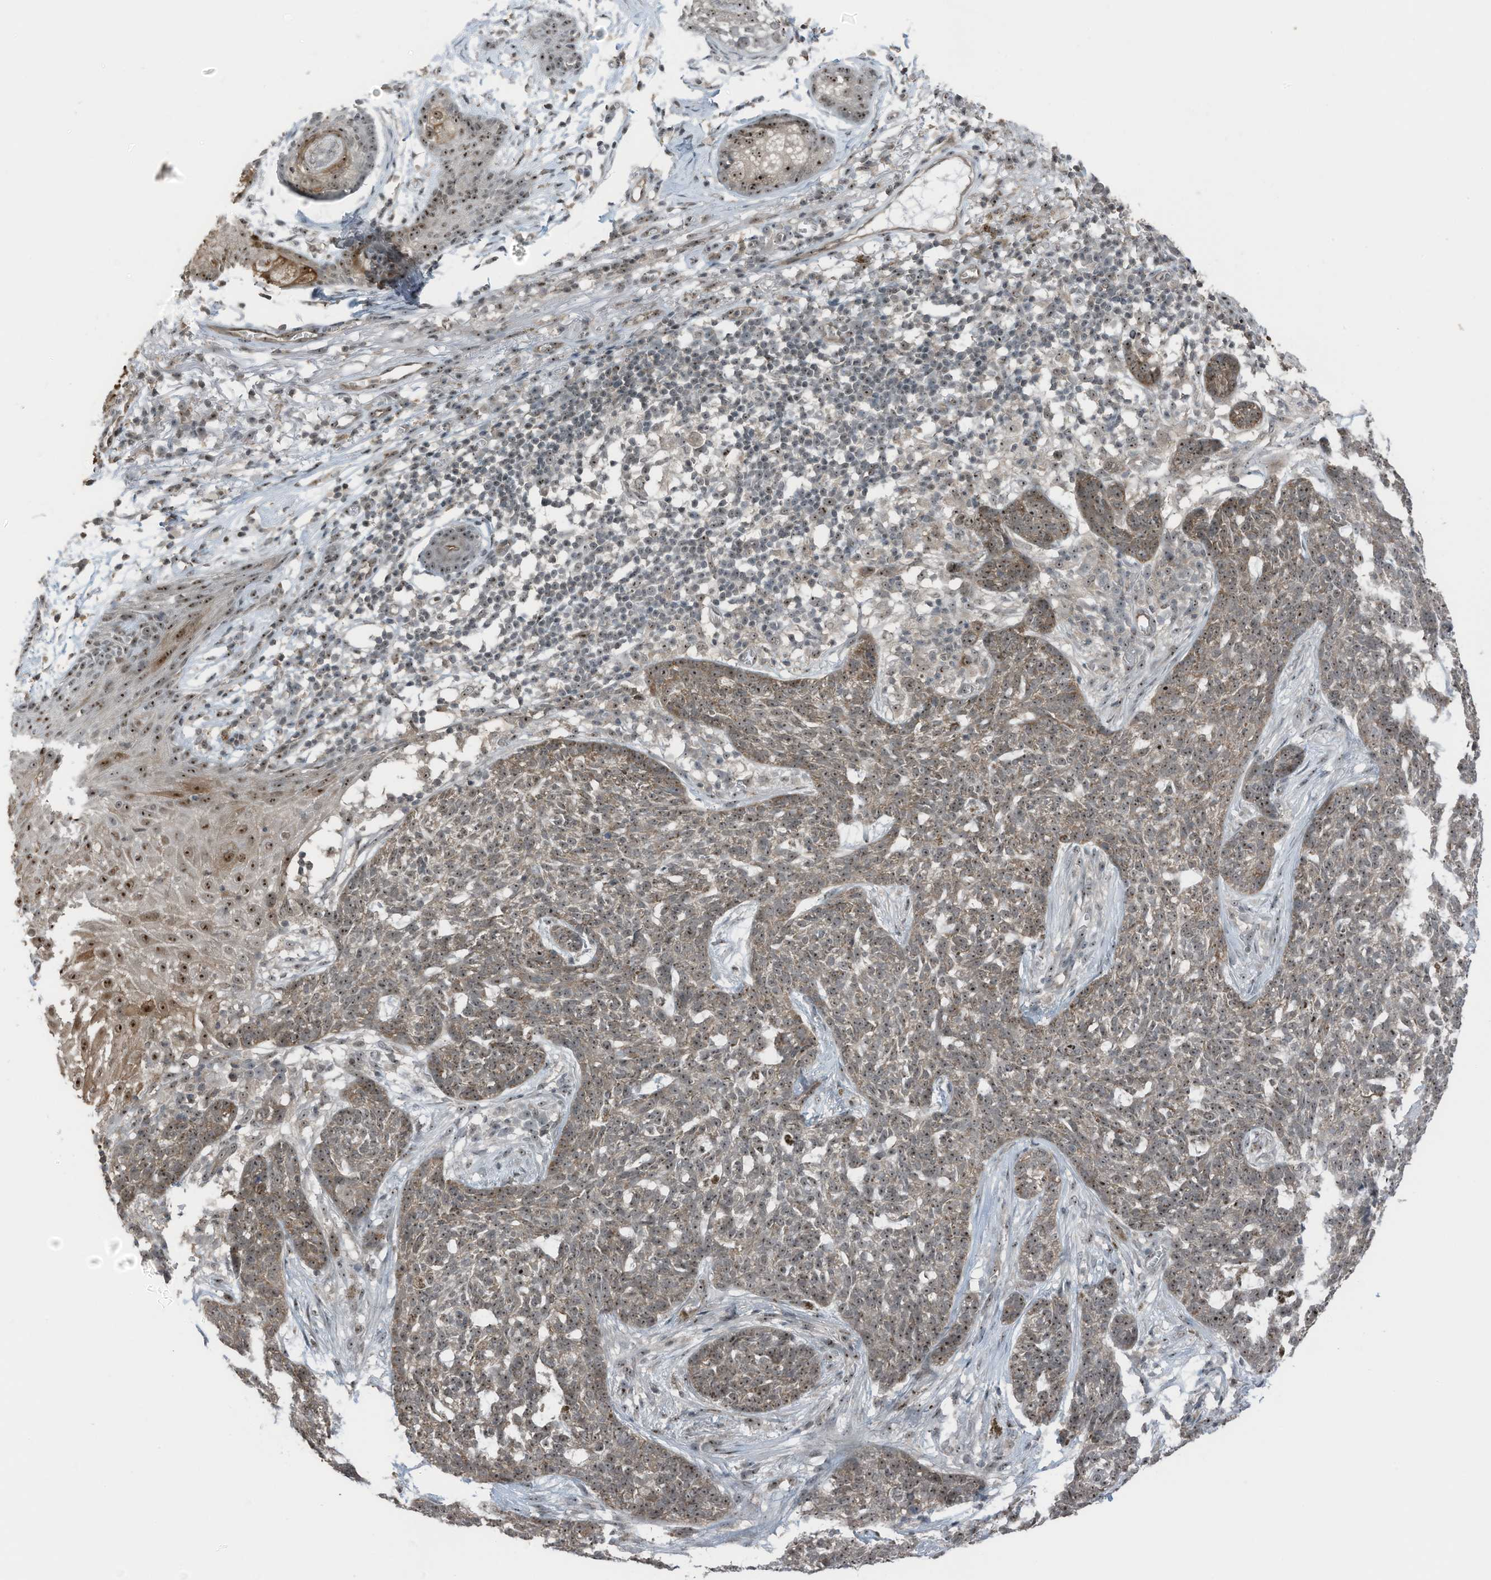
{"staining": {"intensity": "moderate", "quantity": ">75%", "location": "nuclear"}, "tissue": "skin cancer", "cell_type": "Tumor cells", "image_type": "cancer", "snomed": [{"axis": "morphology", "description": "Basal cell carcinoma"}, {"axis": "topography", "description": "Skin"}], "caption": "DAB (3,3'-diaminobenzidine) immunohistochemical staining of skin cancer (basal cell carcinoma) shows moderate nuclear protein positivity in approximately >75% of tumor cells. The protein of interest is shown in brown color, while the nuclei are stained blue.", "gene": "UTP3", "patient": {"sex": "male", "age": 85}}